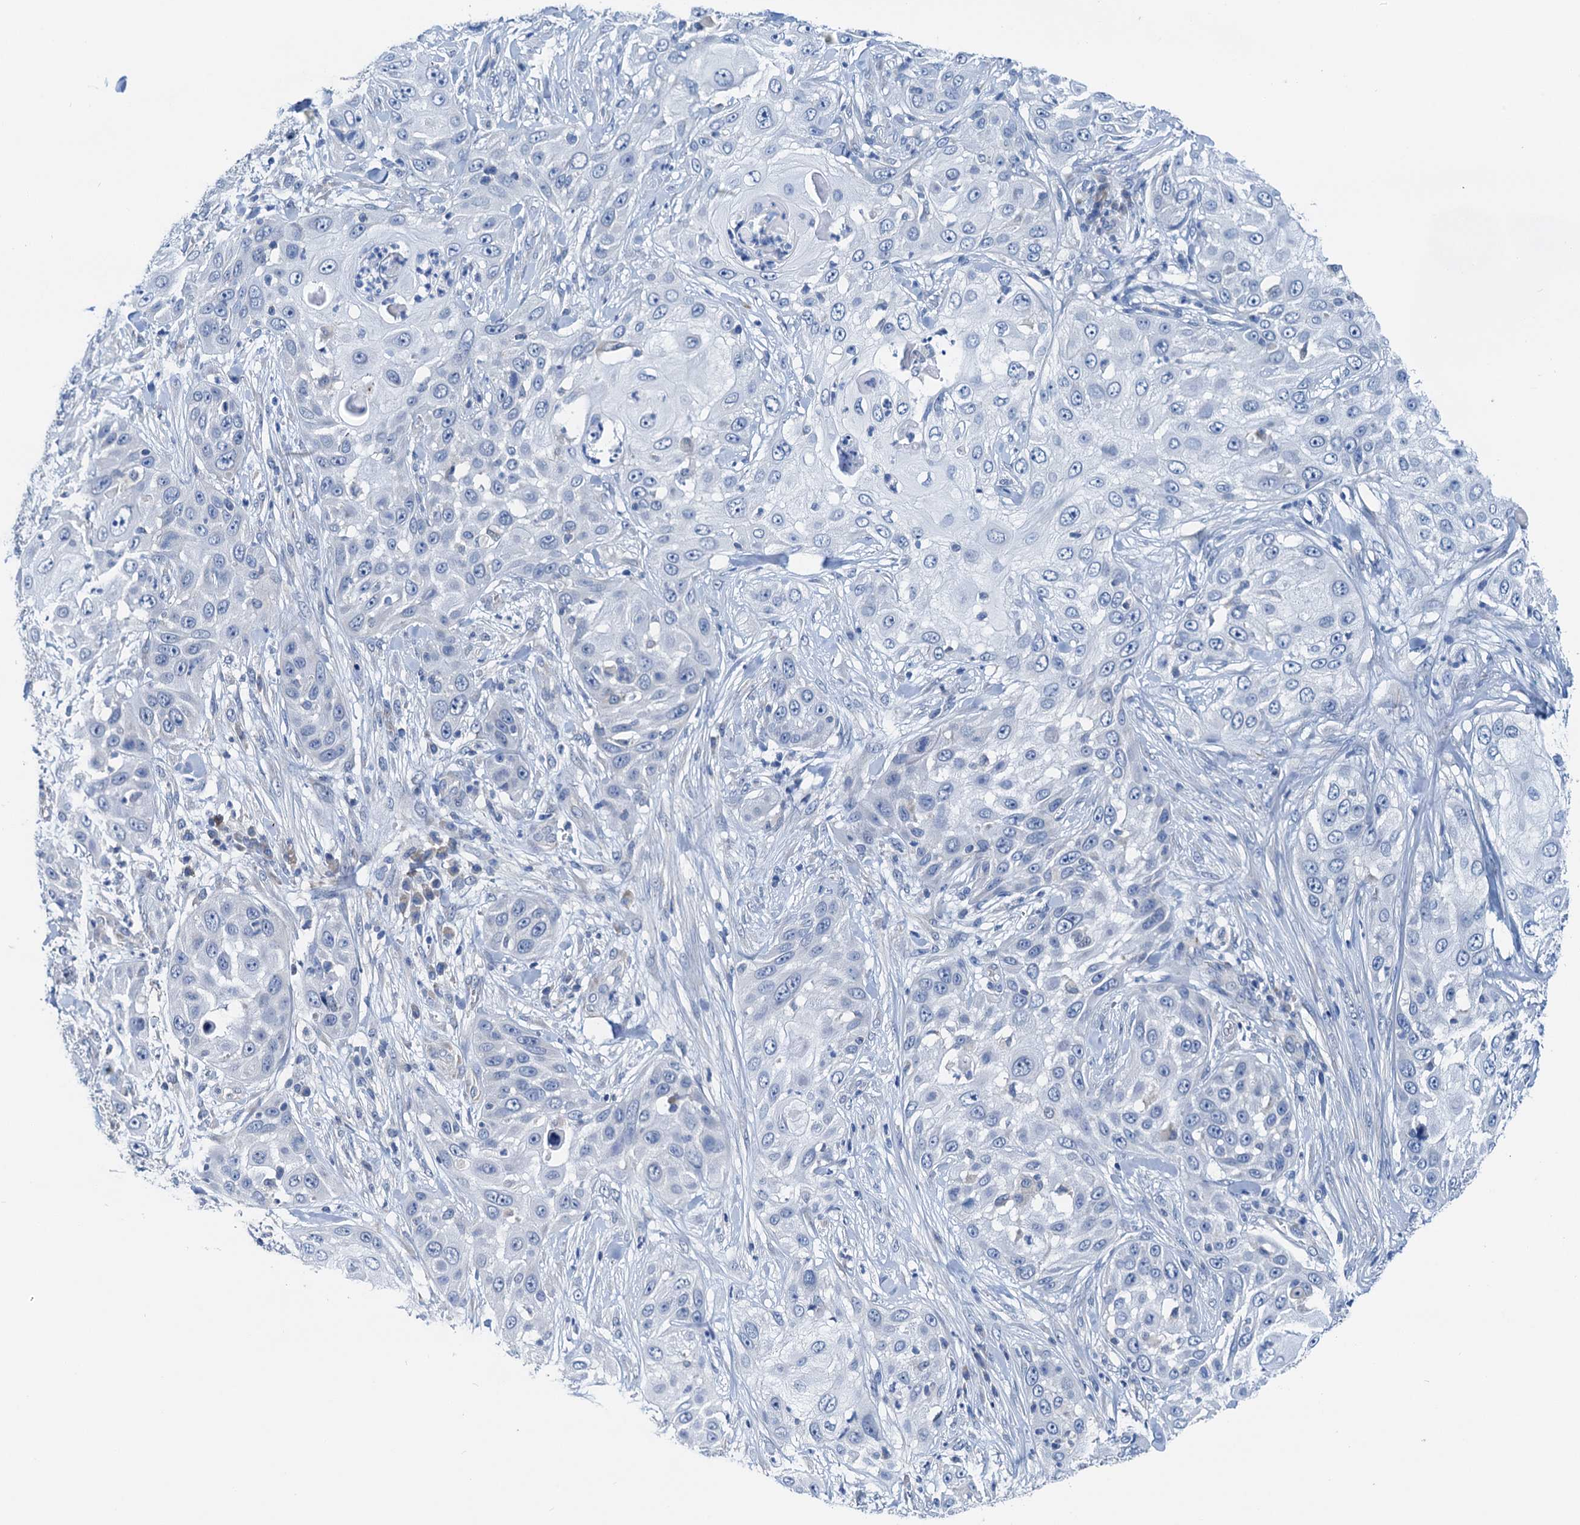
{"staining": {"intensity": "negative", "quantity": "none", "location": "none"}, "tissue": "skin cancer", "cell_type": "Tumor cells", "image_type": "cancer", "snomed": [{"axis": "morphology", "description": "Squamous cell carcinoma, NOS"}, {"axis": "topography", "description": "Skin"}], "caption": "IHC of squamous cell carcinoma (skin) displays no expression in tumor cells.", "gene": "ELAC1", "patient": {"sex": "female", "age": 44}}